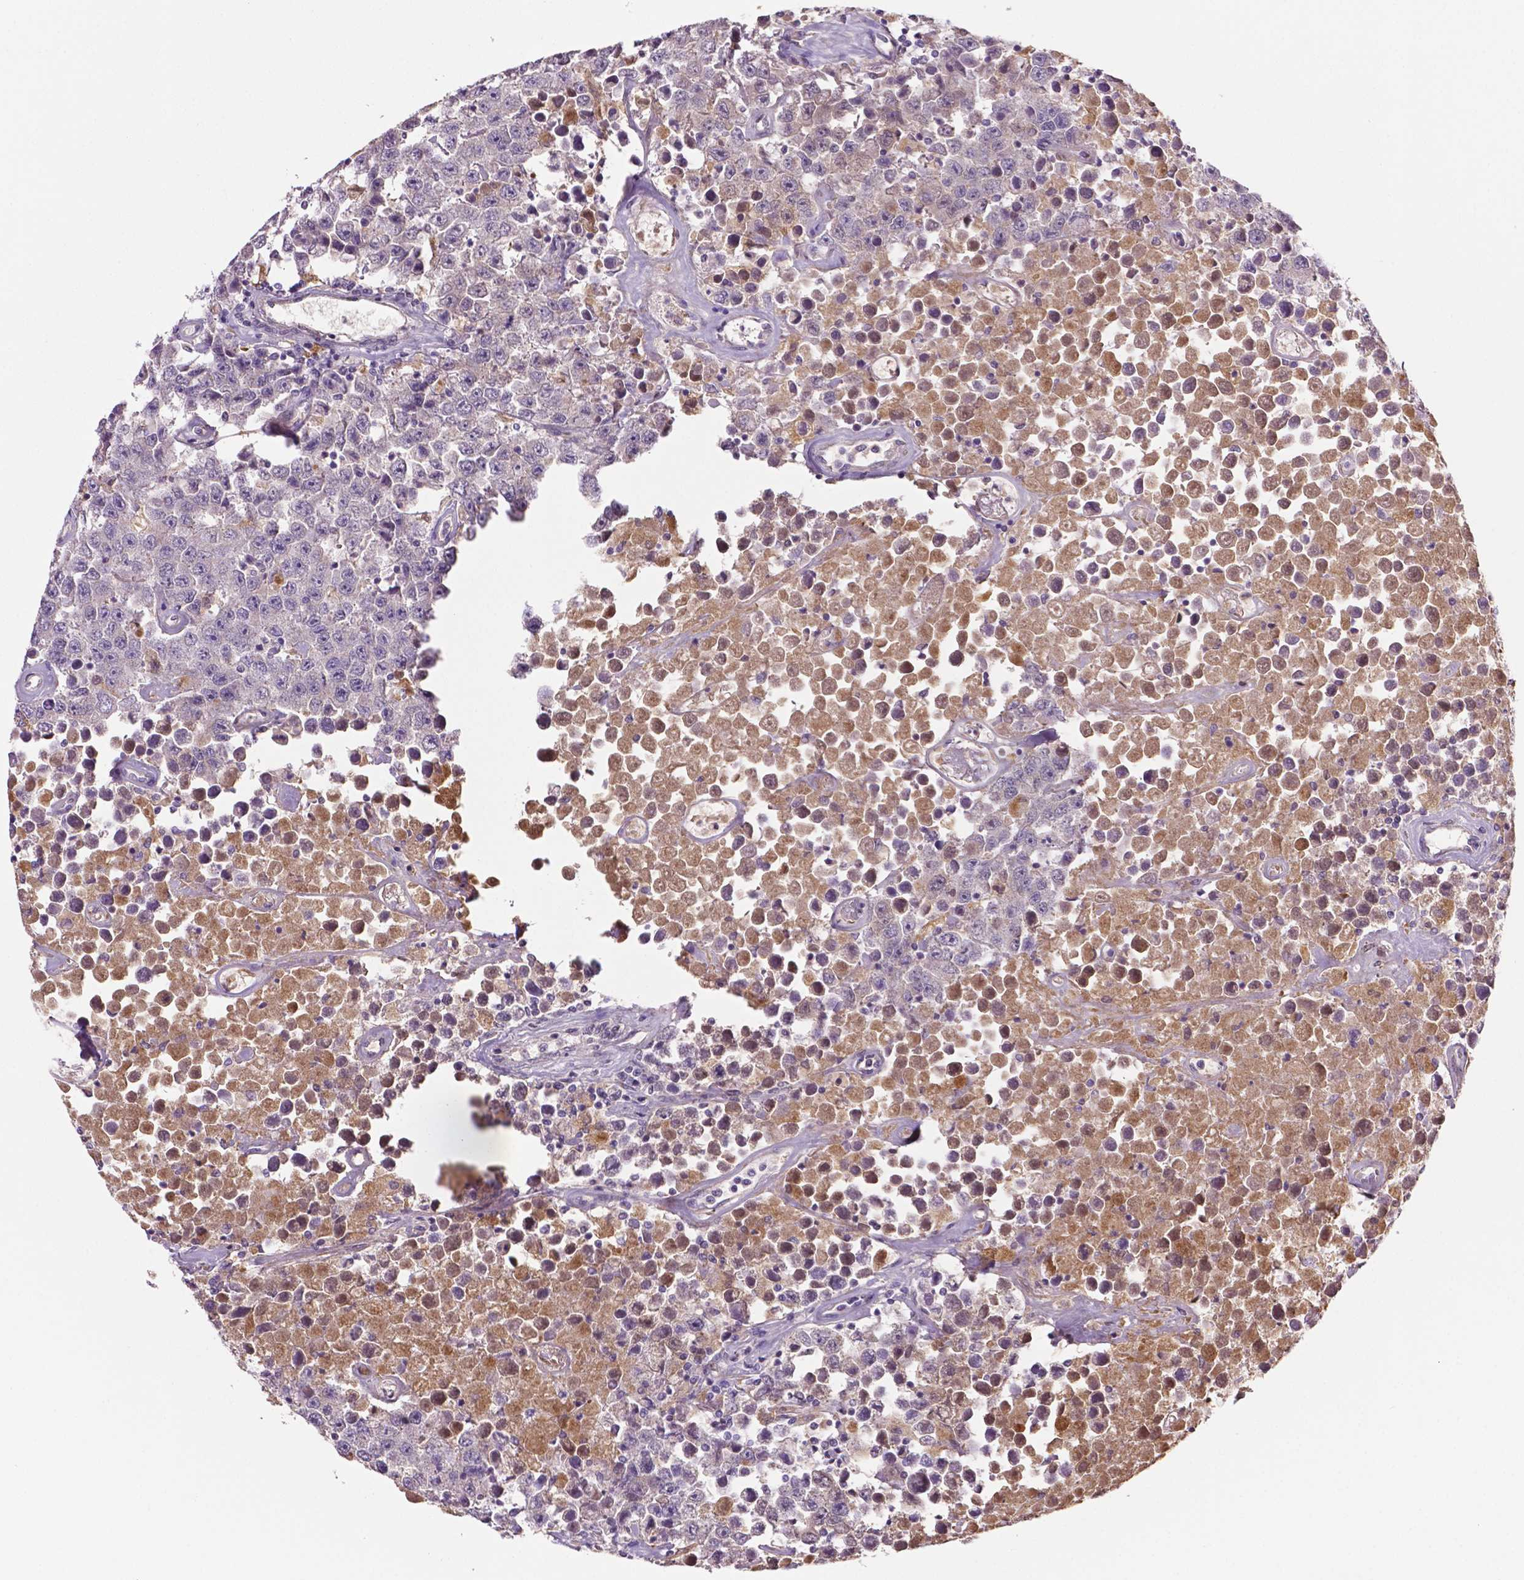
{"staining": {"intensity": "negative", "quantity": "none", "location": "none"}, "tissue": "testis cancer", "cell_type": "Tumor cells", "image_type": "cancer", "snomed": [{"axis": "morphology", "description": "Seminoma, NOS"}, {"axis": "topography", "description": "Testis"}], "caption": "DAB immunohistochemical staining of human testis cancer shows no significant staining in tumor cells.", "gene": "FBLN1", "patient": {"sex": "male", "age": 52}}